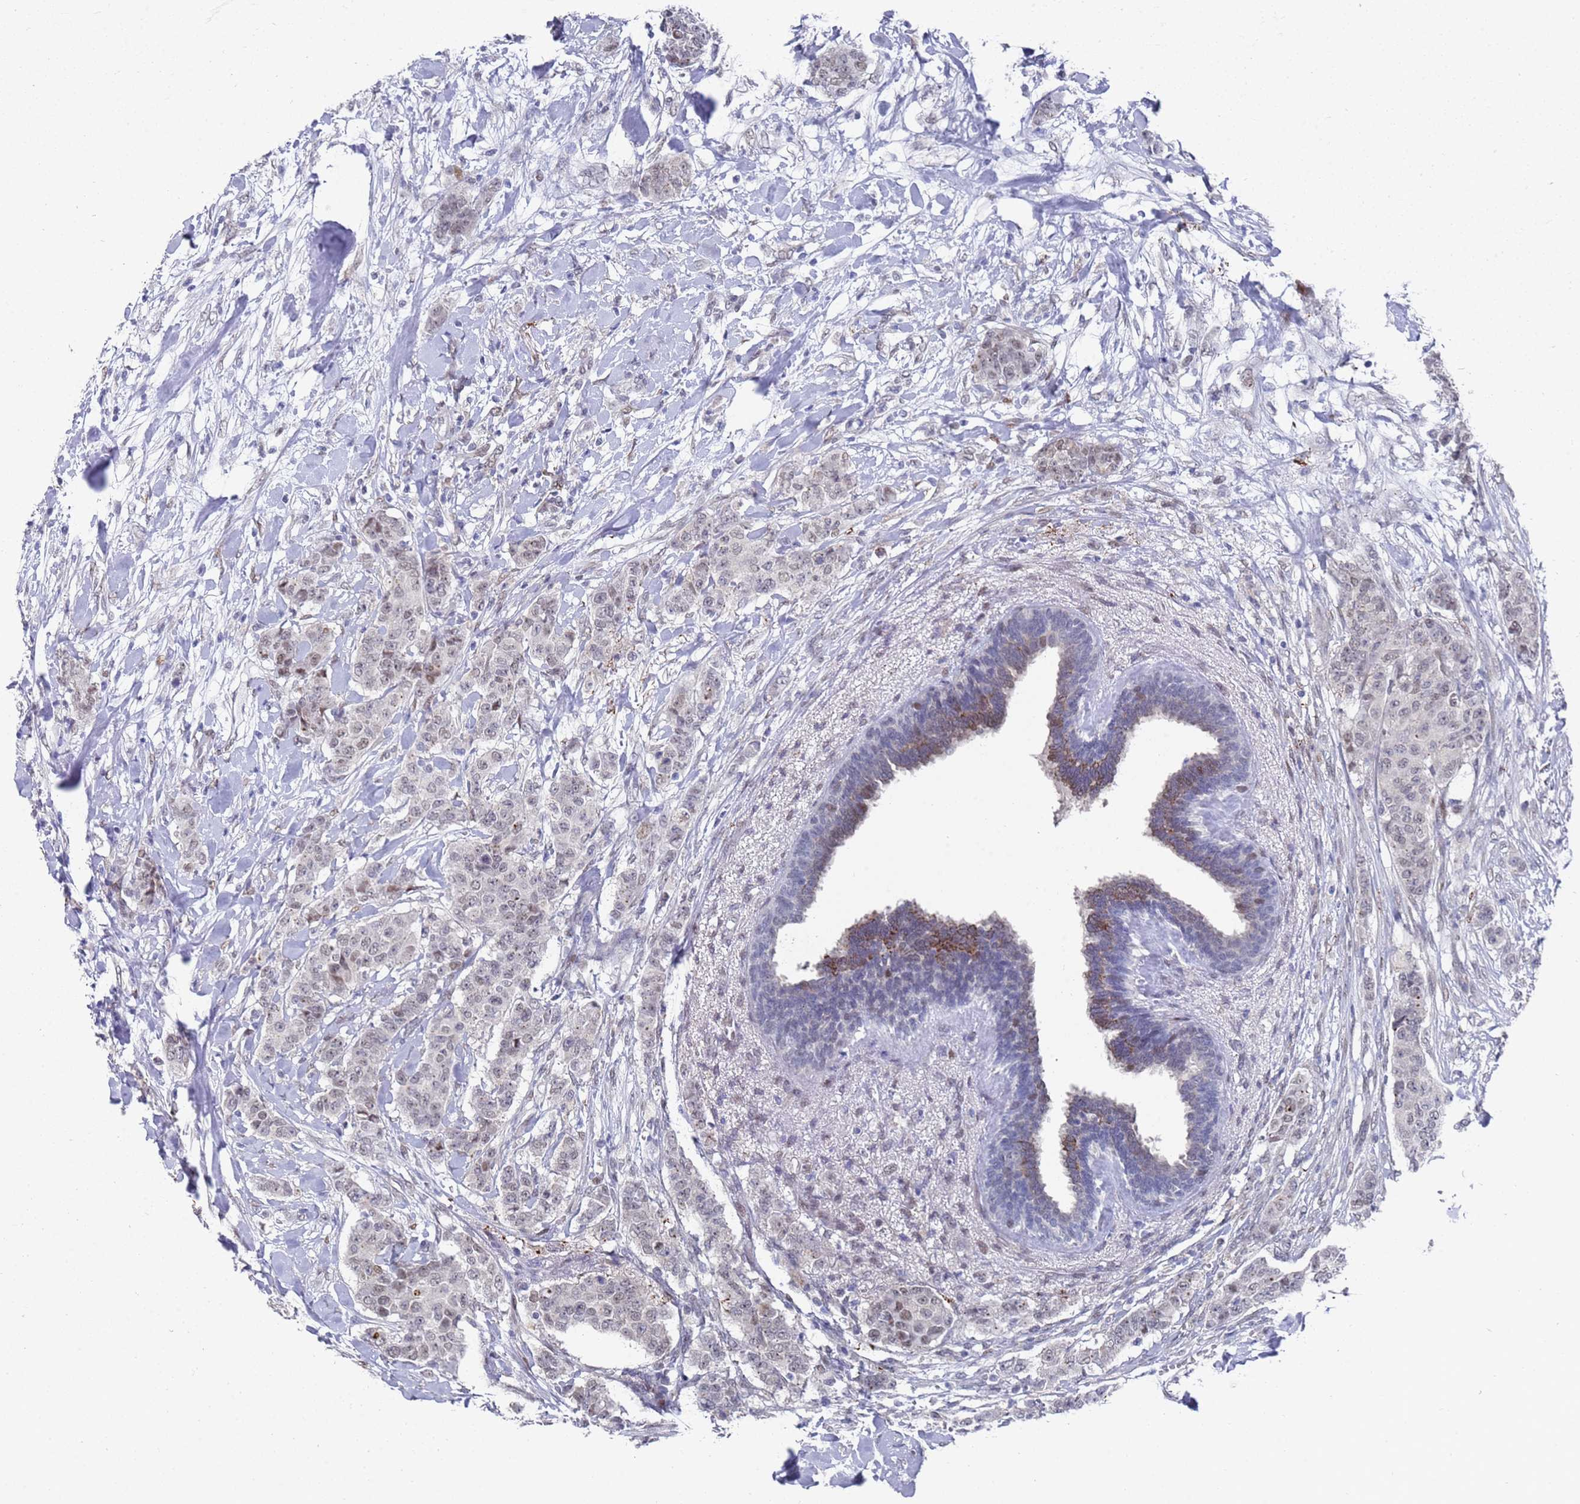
{"staining": {"intensity": "weak", "quantity": "25%-75%", "location": "nuclear"}, "tissue": "breast cancer", "cell_type": "Tumor cells", "image_type": "cancer", "snomed": [{"axis": "morphology", "description": "Duct carcinoma"}, {"axis": "topography", "description": "Breast"}], "caption": "DAB immunohistochemical staining of intraductal carcinoma (breast) exhibits weak nuclear protein staining in about 25%-75% of tumor cells.", "gene": "COPS6", "patient": {"sex": "female", "age": 40}}